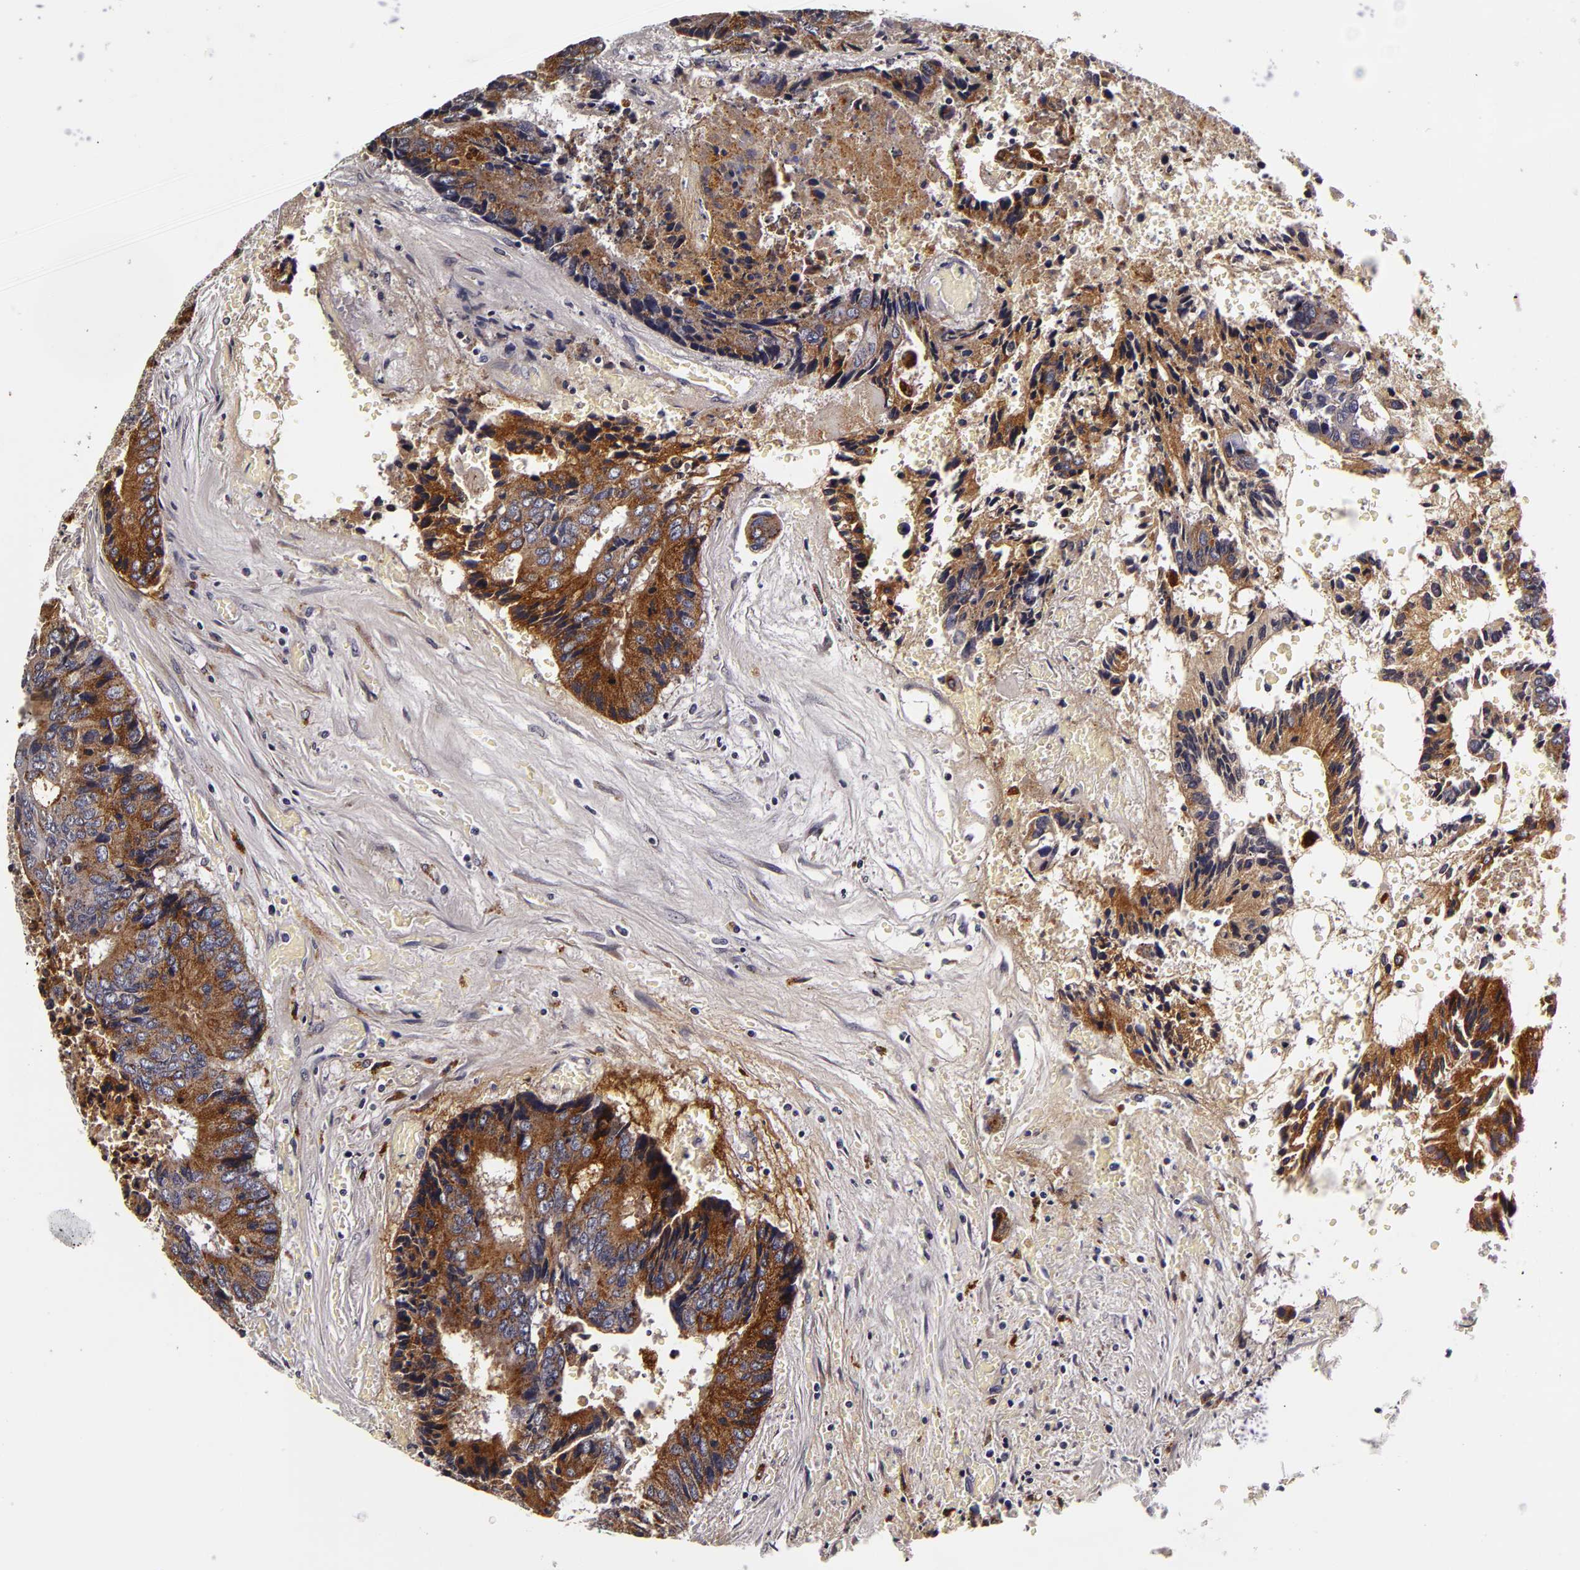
{"staining": {"intensity": "moderate", "quantity": "25%-75%", "location": "cytoplasmic/membranous"}, "tissue": "colorectal cancer", "cell_type": "Tumor cells", "image_type": "cancer", "snomed": [{"axis": "morphology", "description": "Adenocarcinoma, NOS"}, {"axis": "topography", "description": "Rectum"}], "caption": "Immunohistochemistry micrograph of neoplastic tissue: adenocarcinoma (colorectal) stained using immunohistochemistry exhibits medium levels of moderate protein expression localized specifically in the cytoplasmic/membranous of tumor cells, appearing as a cytoplasmic/membranous brown color.", "gene": "LGALS3BP", "patient": {"sex": "male", "age": 55}}